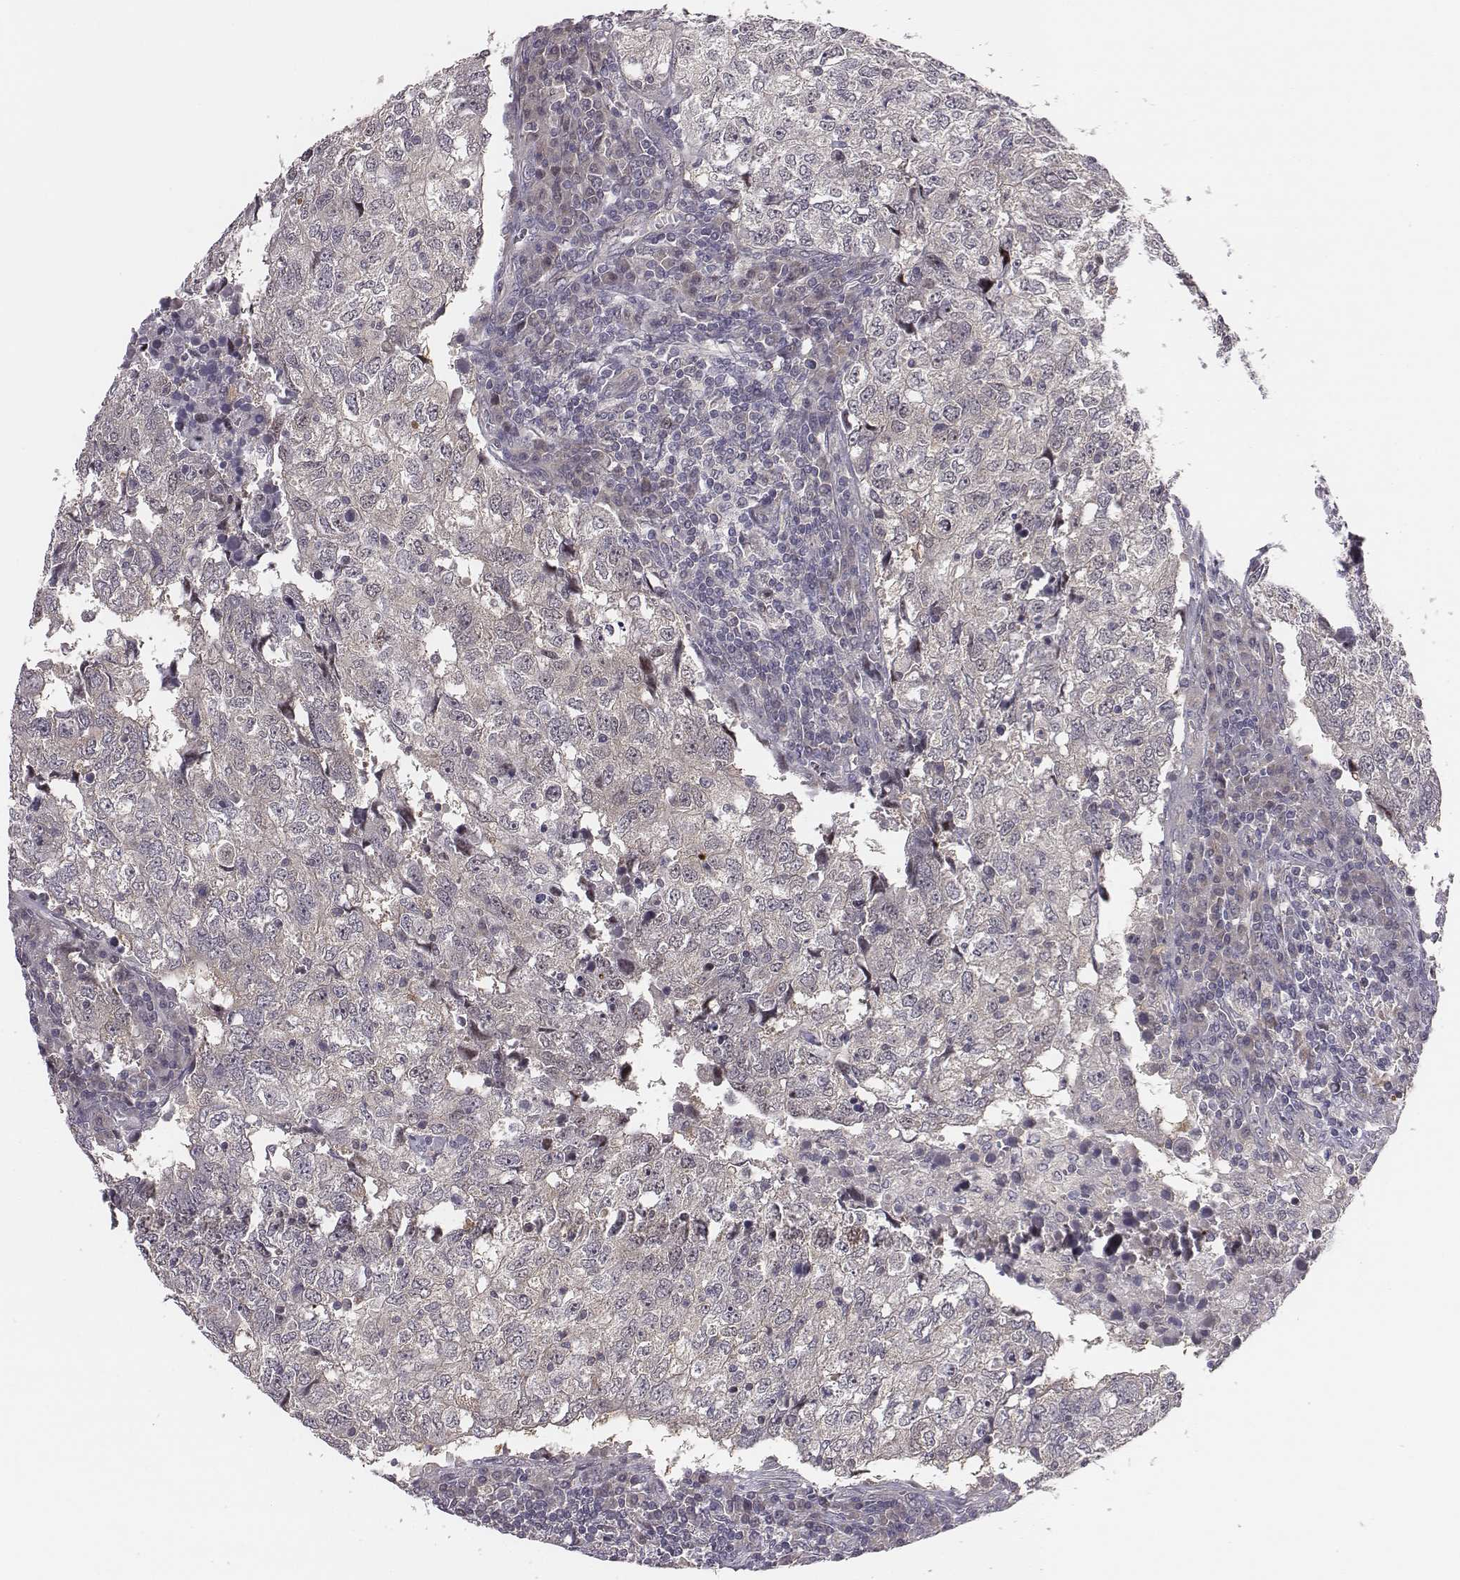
{"staining": {"intensity": "negative", "quantity": "none", "location": "none"}, "tissue": "breast cancer", "cell_type": "Tumor cells", "image_type": "cancer", "snomed": [{"axis": "morphology", "description": "Duct carcinoma"}, {"axis": "topography", "description": "Breast"}], "caption": "Breast cancer was stained to show a protein in brown. There is no significant positivity in tumor cells. (DAB IHC, high magnification).", "gene": "SMURF2", "patient": {"sex": "female", "age": 30}}